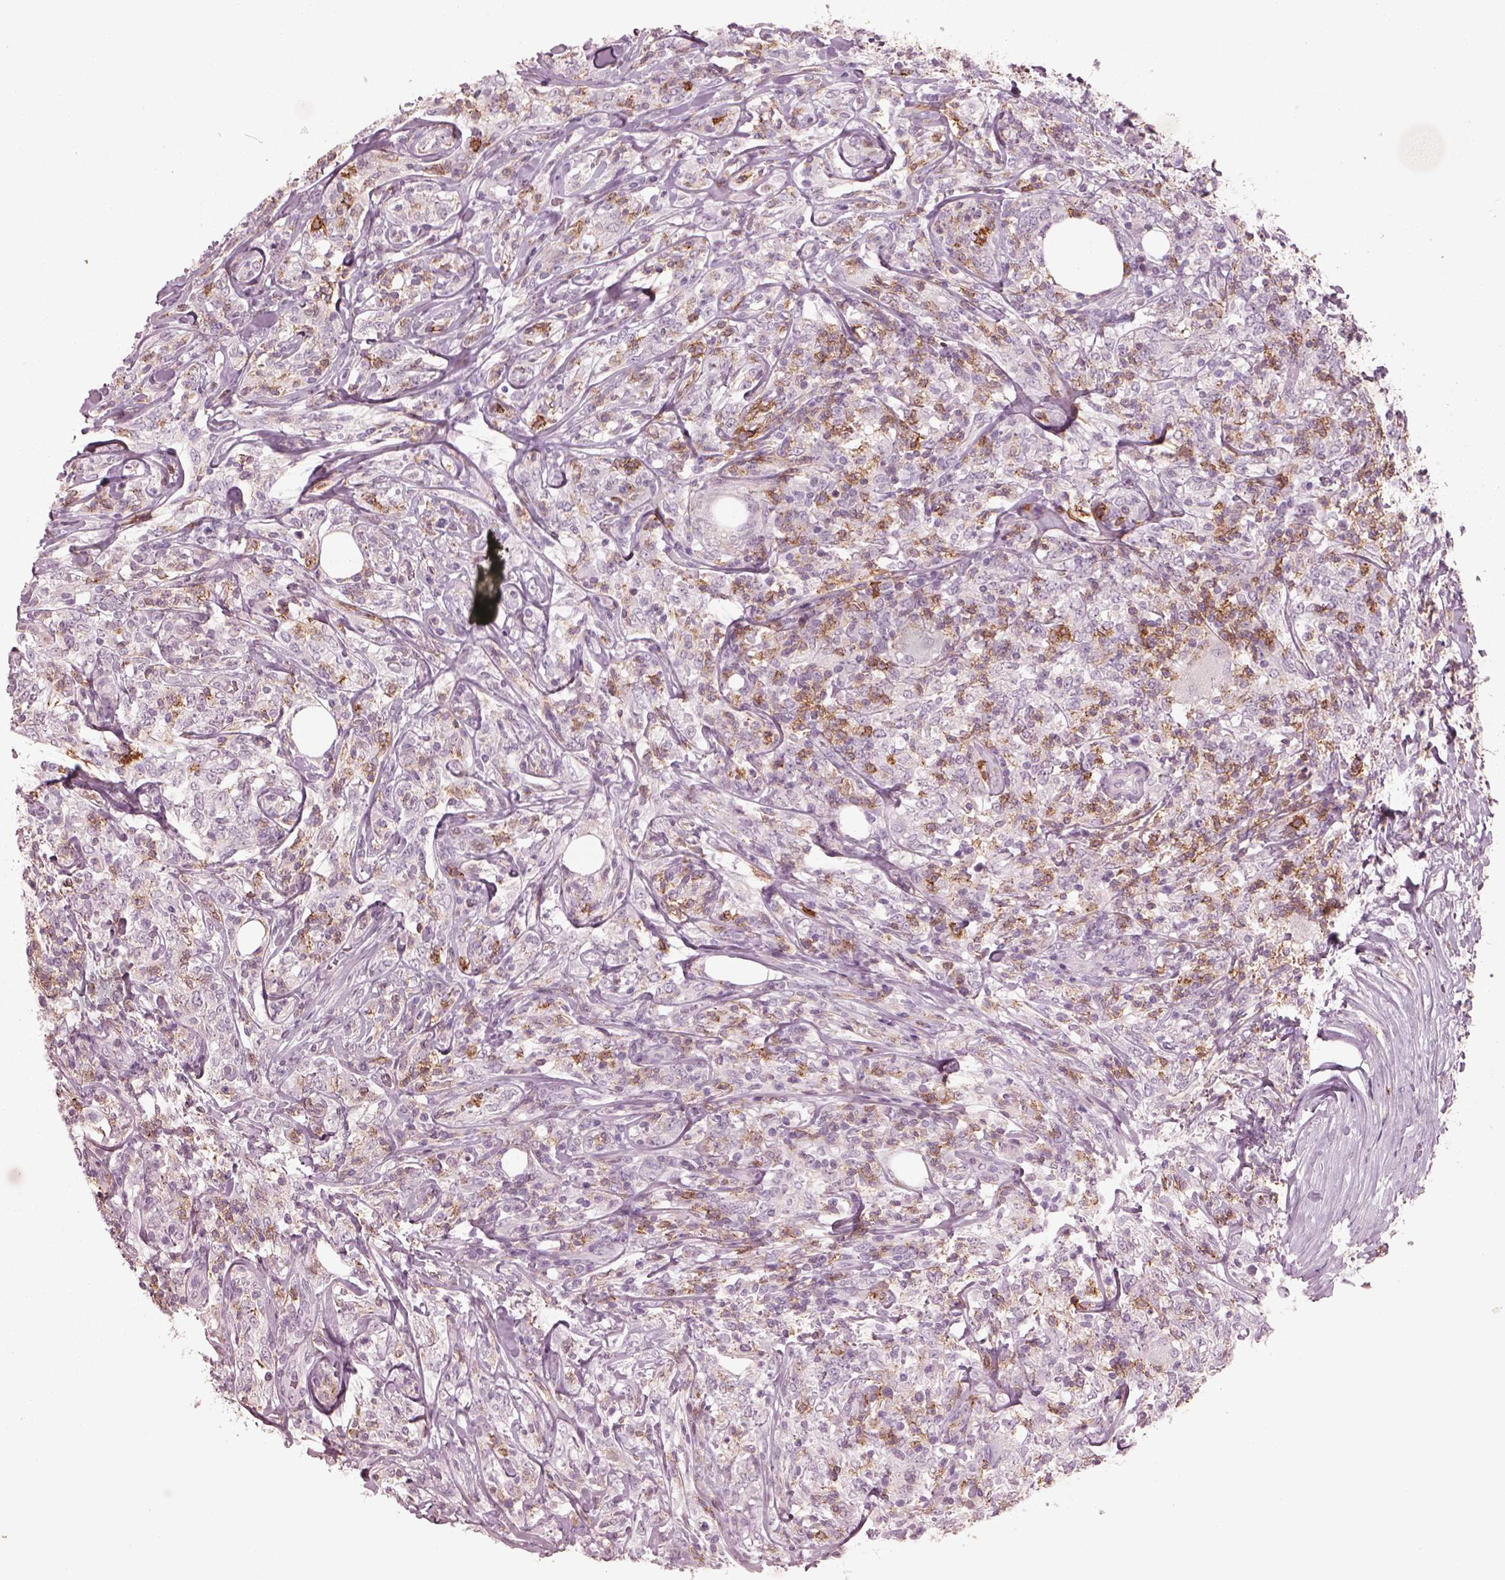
{"staining": {"intensity": "negative", "quantity": "none", "location": "none"}, "tissue": "lymphoma", "cell_type": "Tumor cells", "image_type": "cancer", "snomed": [{"axis": "morphology", "description": "Malignant lymphoma, non-Hodgkin's type, High grade"}, {"axis": "topography", "description": "Lymph node"}], "caption": "A micrograph of high-grade malignant lymphoma, non-Hodgkin's type stained for a protein displays no brown staining in tumor cells. Nuclei are stained in blue.", "gene": "PDCD1", "patient": {"sex": "female", "age": 84}}